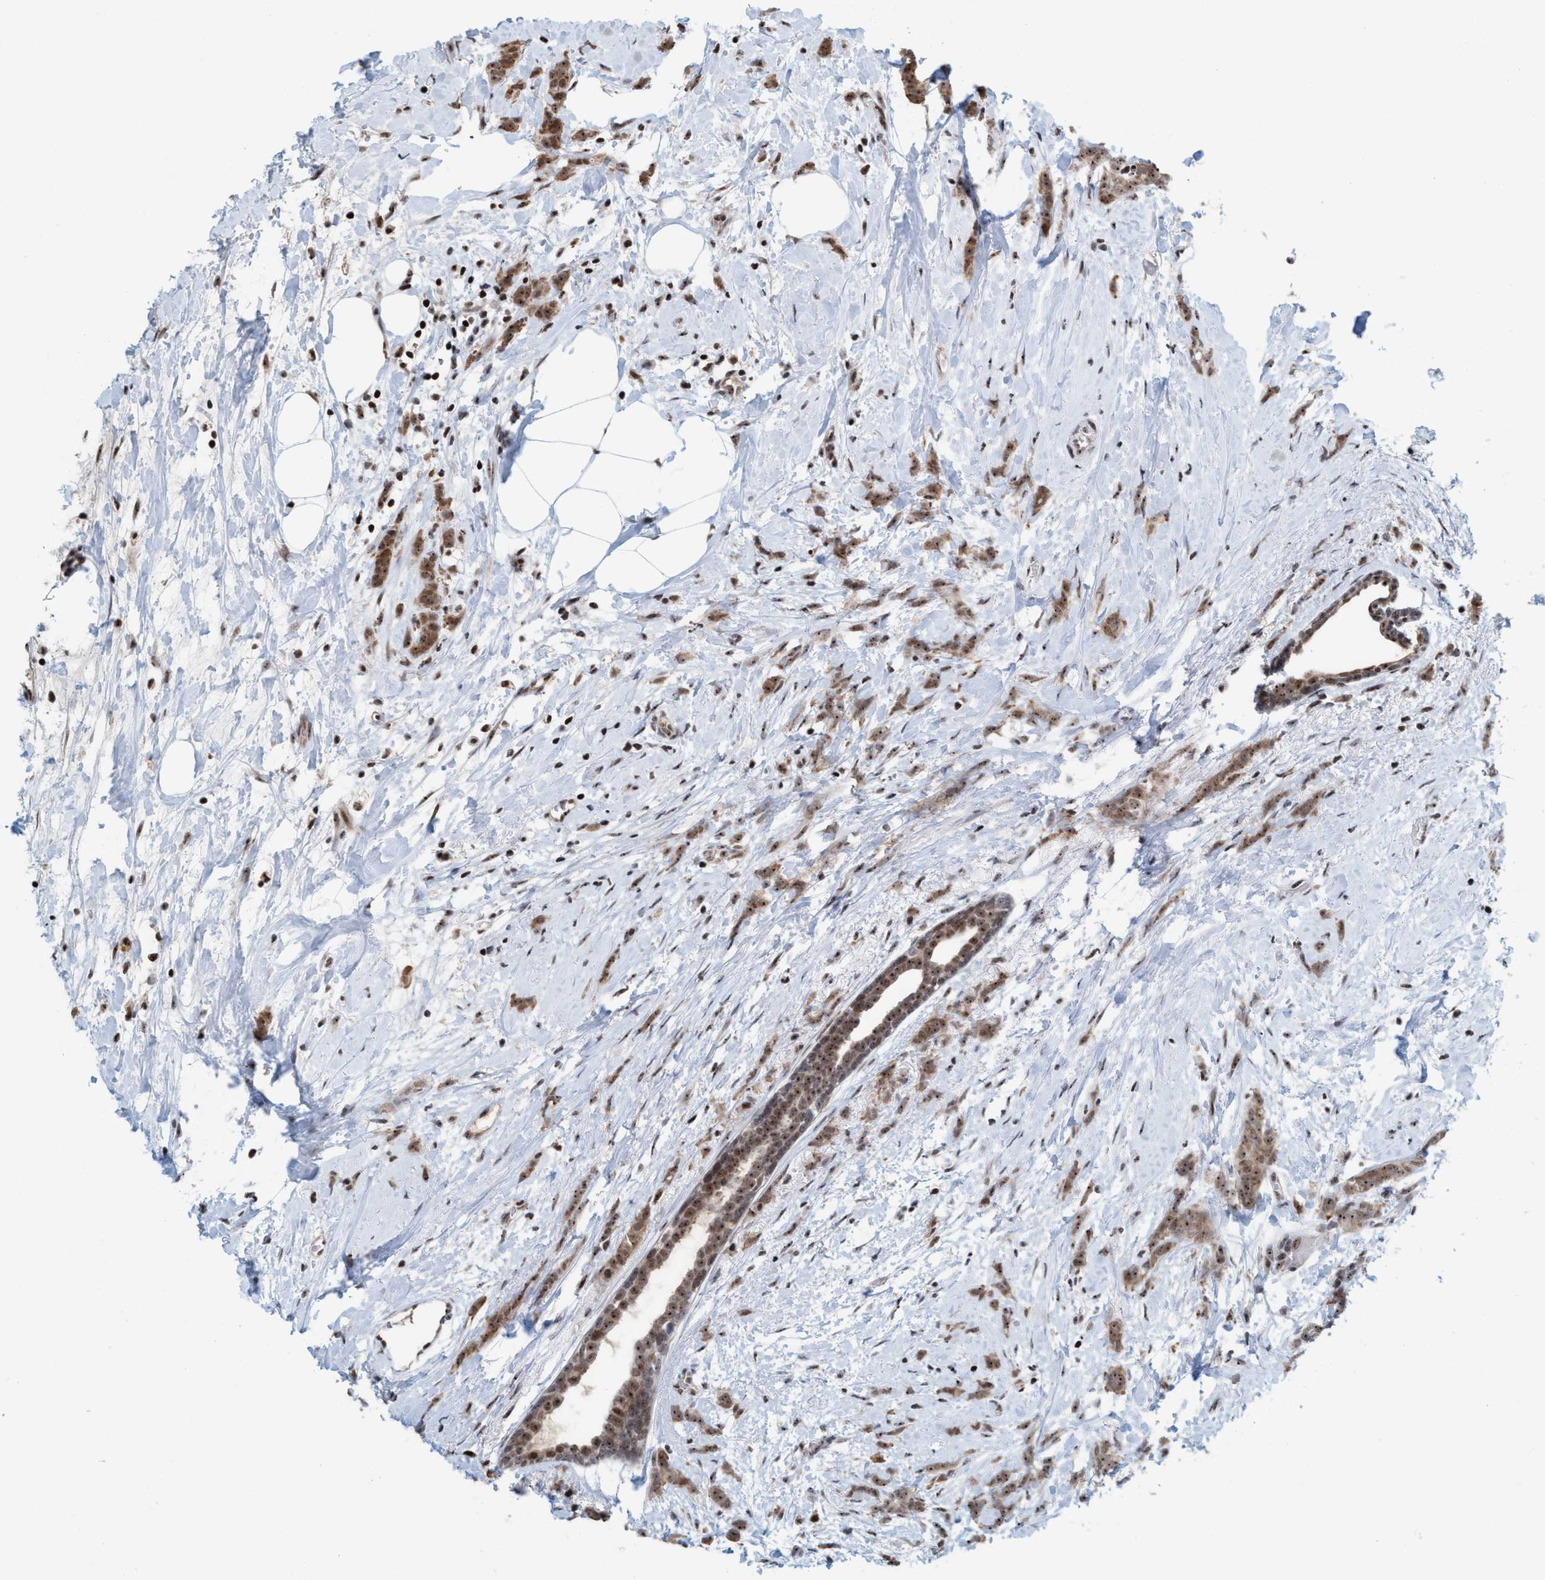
{"staining": {"intensity": "moderate", "quantity": ">75%", "location": "nuclear"}, "tissue": "breast cancer", "cell_type": "Tumor cells", "image_type": "cancer", "snomed": [{"axis": "morphology", "description": "Lobular carcinoma, in situ"}, {"axis": "morphology", "description": "Lobular carcinoma"}, {"axis": "topography", "description": "Breast"}], "caption": "Immunohistochemistry (IHC) image of neoplastic tissue: breast cancer stained using IHC displays medium levels of moderate protein expression localized specifically in the nuclear of tumor cells, appearing as a nuclear brown color.", "gene": "SMCR8", "patient": {"sex": "female", "age": 41}}